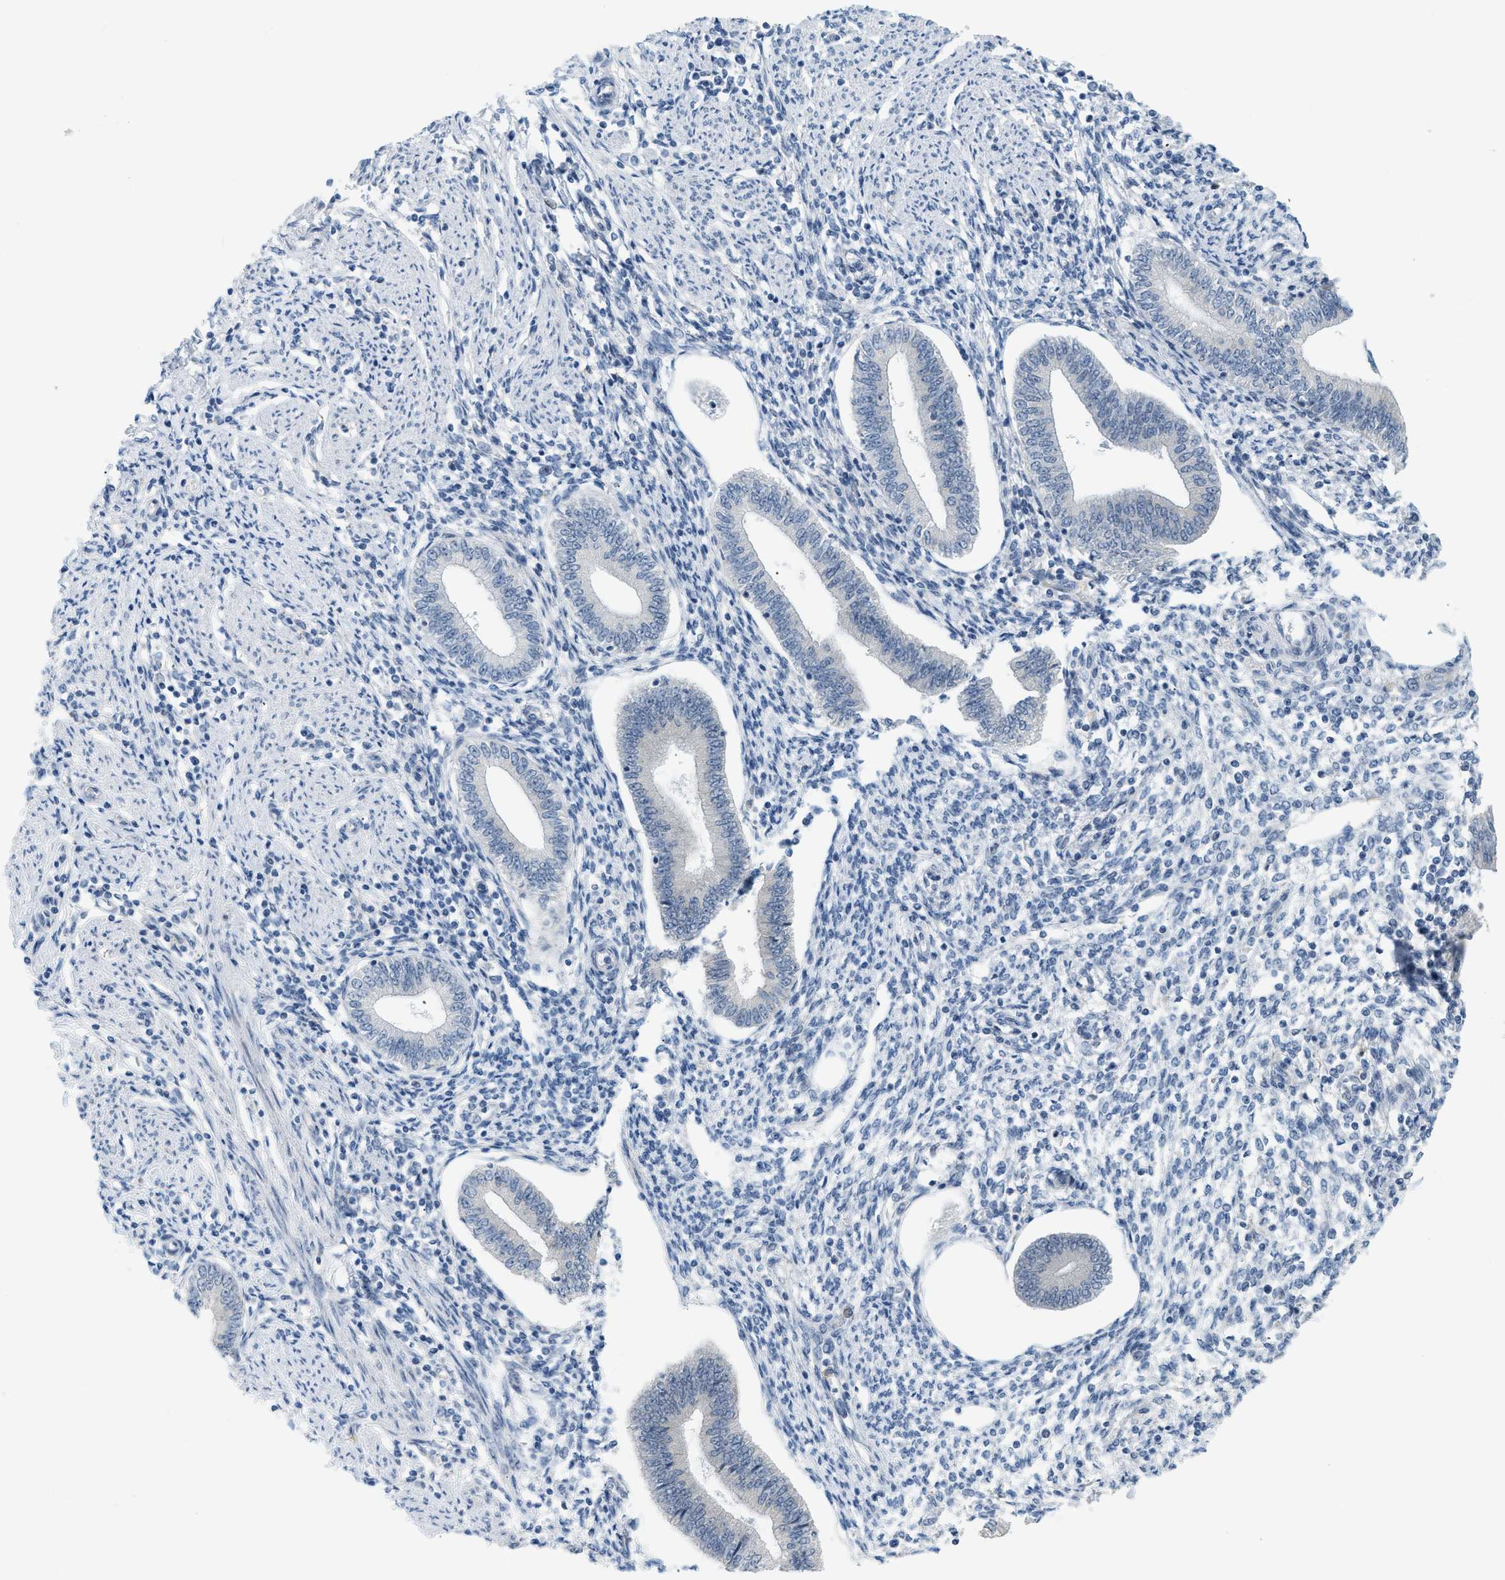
{"staining": {"intensity": "negative", "quantity": "none", "location": "none"}, "tissue": "endometrium", "cell_type": "Cells in endometrial stroma", "image_type": "normal", "snomed": [{"axis": "morphology", "description": "Normal tissue, NOS"}, {"axis": "topography", "description": "Endometrium"}], "caption": "An immunohistochemistry (IHC) micrograph of unremarkable endometrium is shown. There is no staining in cells in endometrial stroma of endometrium.", "gene": "ZNF408", "patient": {"sex": "female", "age": 50}}